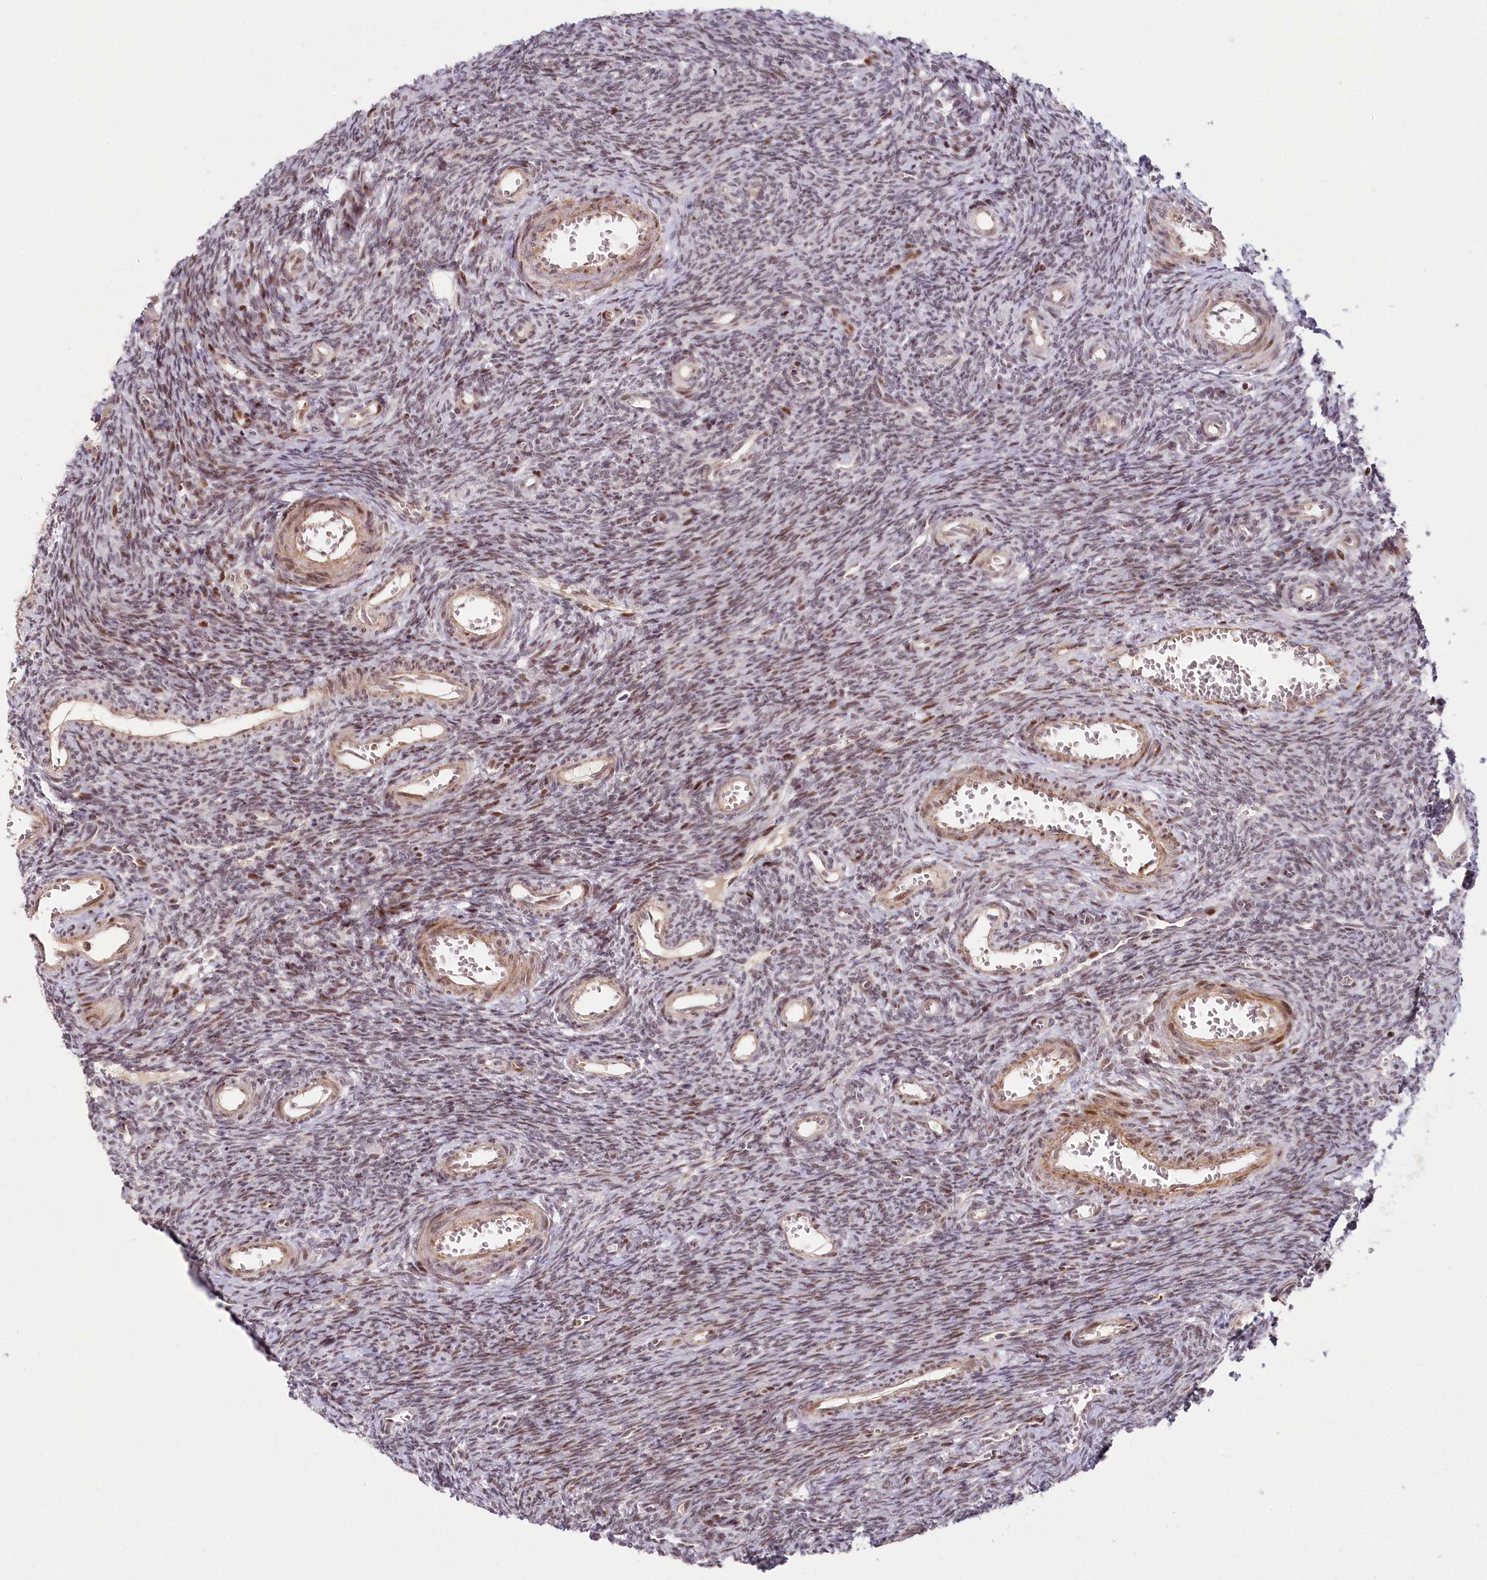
{"staining": {"intensity": "weak", "quantity": "25%-75%", "location": "nuclear"}, "tissue": "ovary", "cell_type": "Ovarian stroma cells", "image_type": "normal", "snomed": [{"axis": "morphology", "description": "Normal tissue, NOS"}, {"axis": "topography", "description": "Ovary"}], "caption": "Protein positivity by immunohistochemistry exhibits weak nuclear staining in about 25%-75% of ovarian stroma cells in unremarkable ovary.", "gene": "FAM204A", "patient": {"sex": "female", "age": 39}}